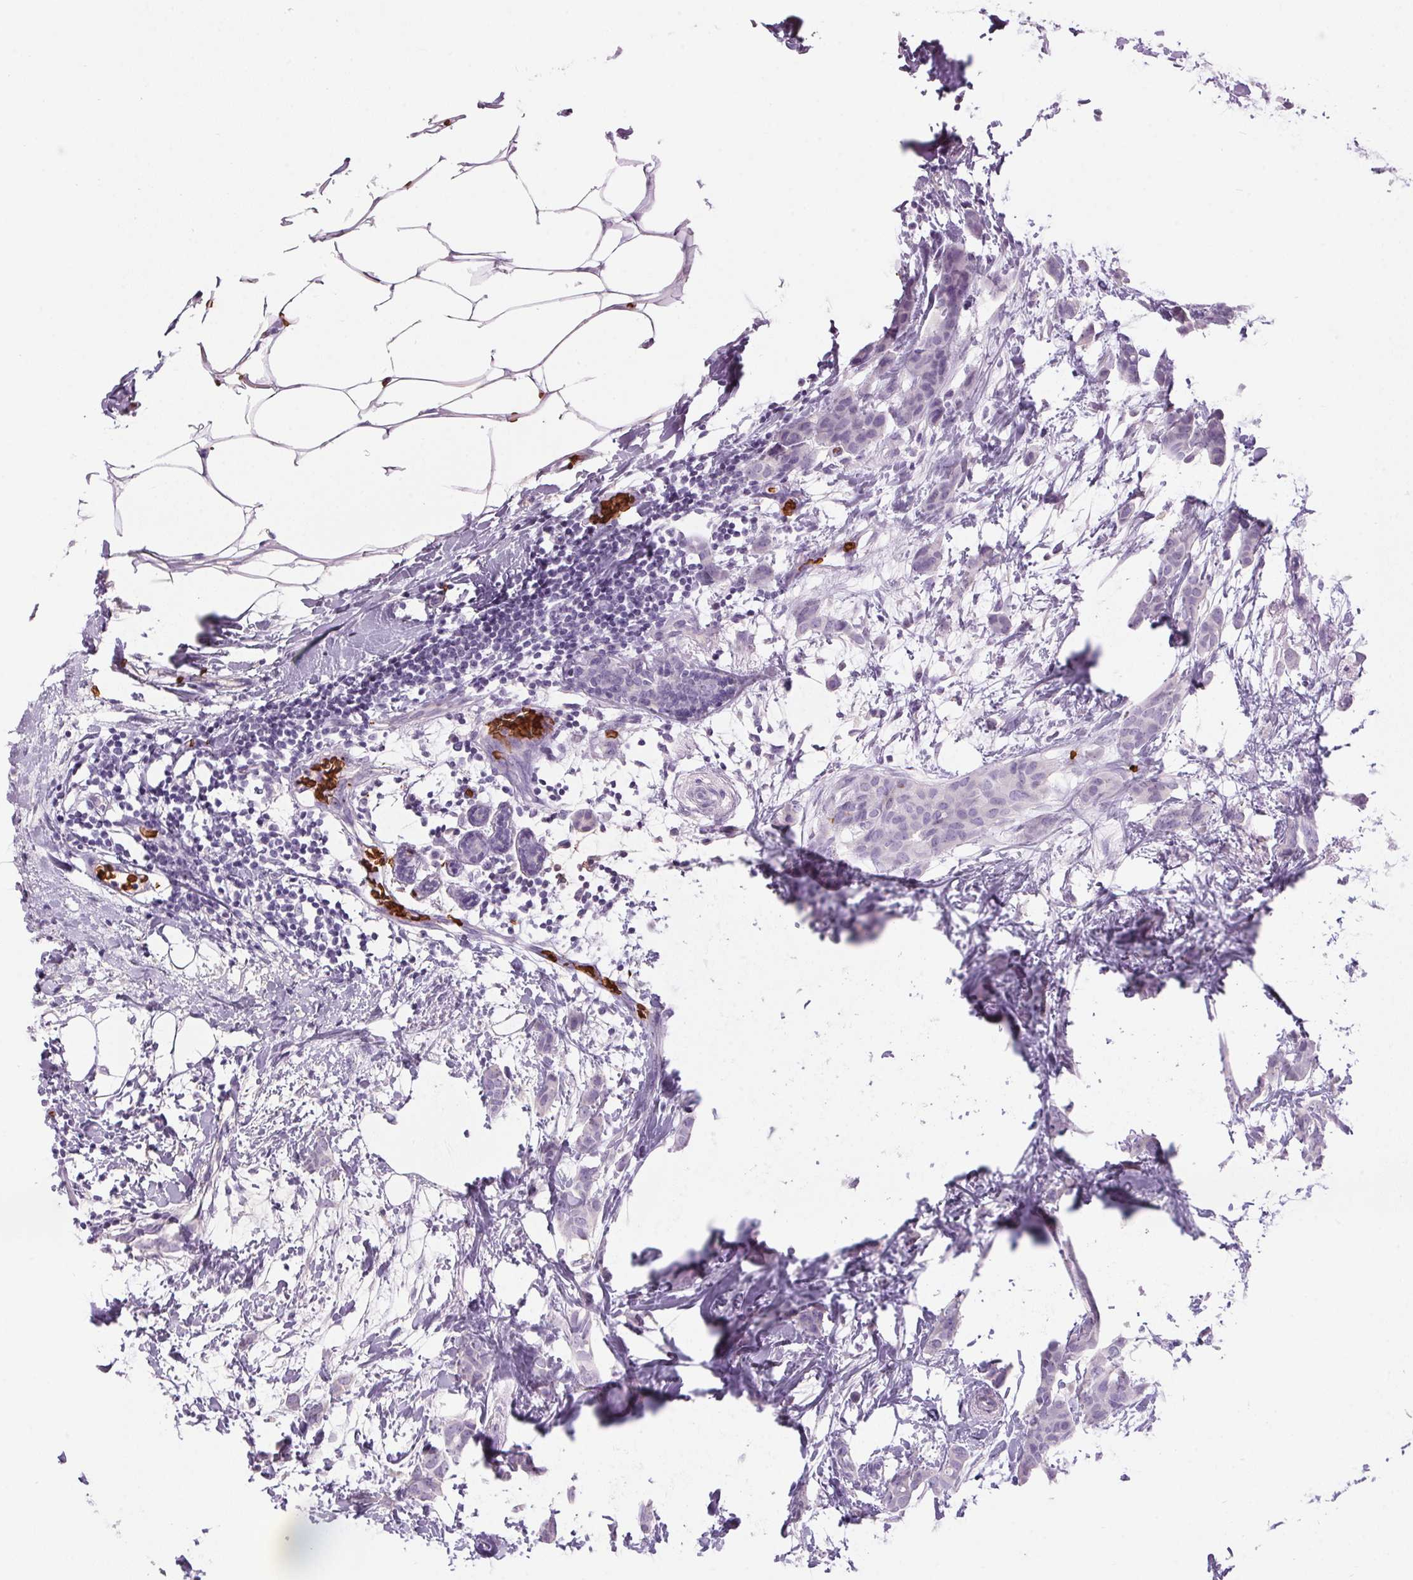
{"staining": {"intensity": "negative", "quantity": "none", "location": "none"}, "tissue": "breast cancer", "cell_type": "Tumor cells", "image_type": "cancer", "snomed": [{"axis": "morphology", "description": "Duct carcinoma"}, {"axis": "topography", "description": "Breast"}], "caption": "This micrograph is of intraductal carcinoma (breast) stained with immunohistochemistry (IHC) to label a protein in brown with the nuclei are counter-stained blue. There is no staining in tumor cells.", "gene": "HBQ1", "patient": {"sex": "female", "age": 62}}